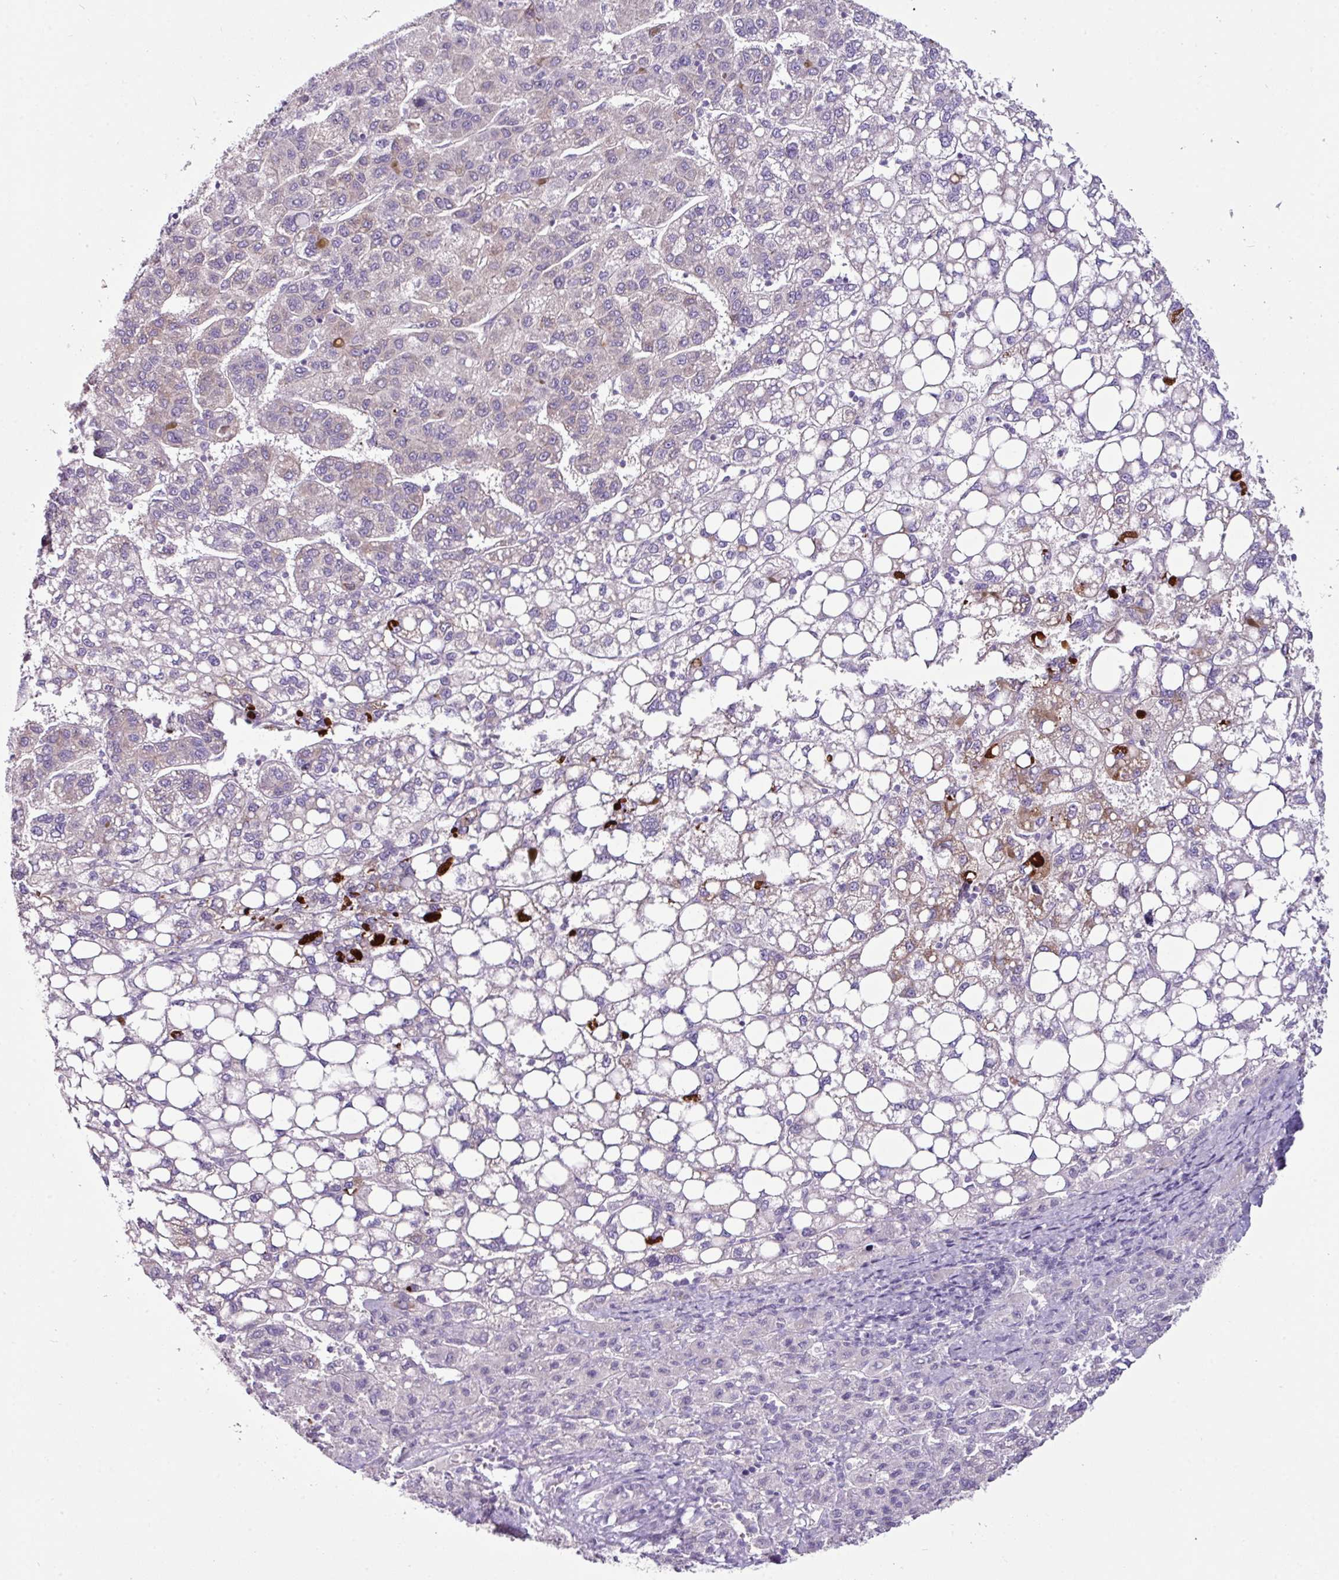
{"staining": {"intensity": "moderate", "quantity": "<25%", "location": "cytoplasmic/membranous"}, "tissue": "liver cancer", "cell_type": "Tumor cells", "image_type": "cancer", "snomed": [{"axis": "morphology", "description": "Carcinoma, Hepatocellular, NOS"}, {"axis": "topography", "description": "Liver"}], "caption": "Protein staining by immunohistochemistry (IHC) shows moderate cytoplasmic/membranous expression in approximately <25% of tumor cells in hepatocellular carcinoma (liver). The staining was performed using DAB to visualize the protein expression in brown, while the nuclei were stained in blue with hematoxylin (Magnification: 20x).", "gene": "GLP2R", "patient": {"sex": "female", "age": 82}}